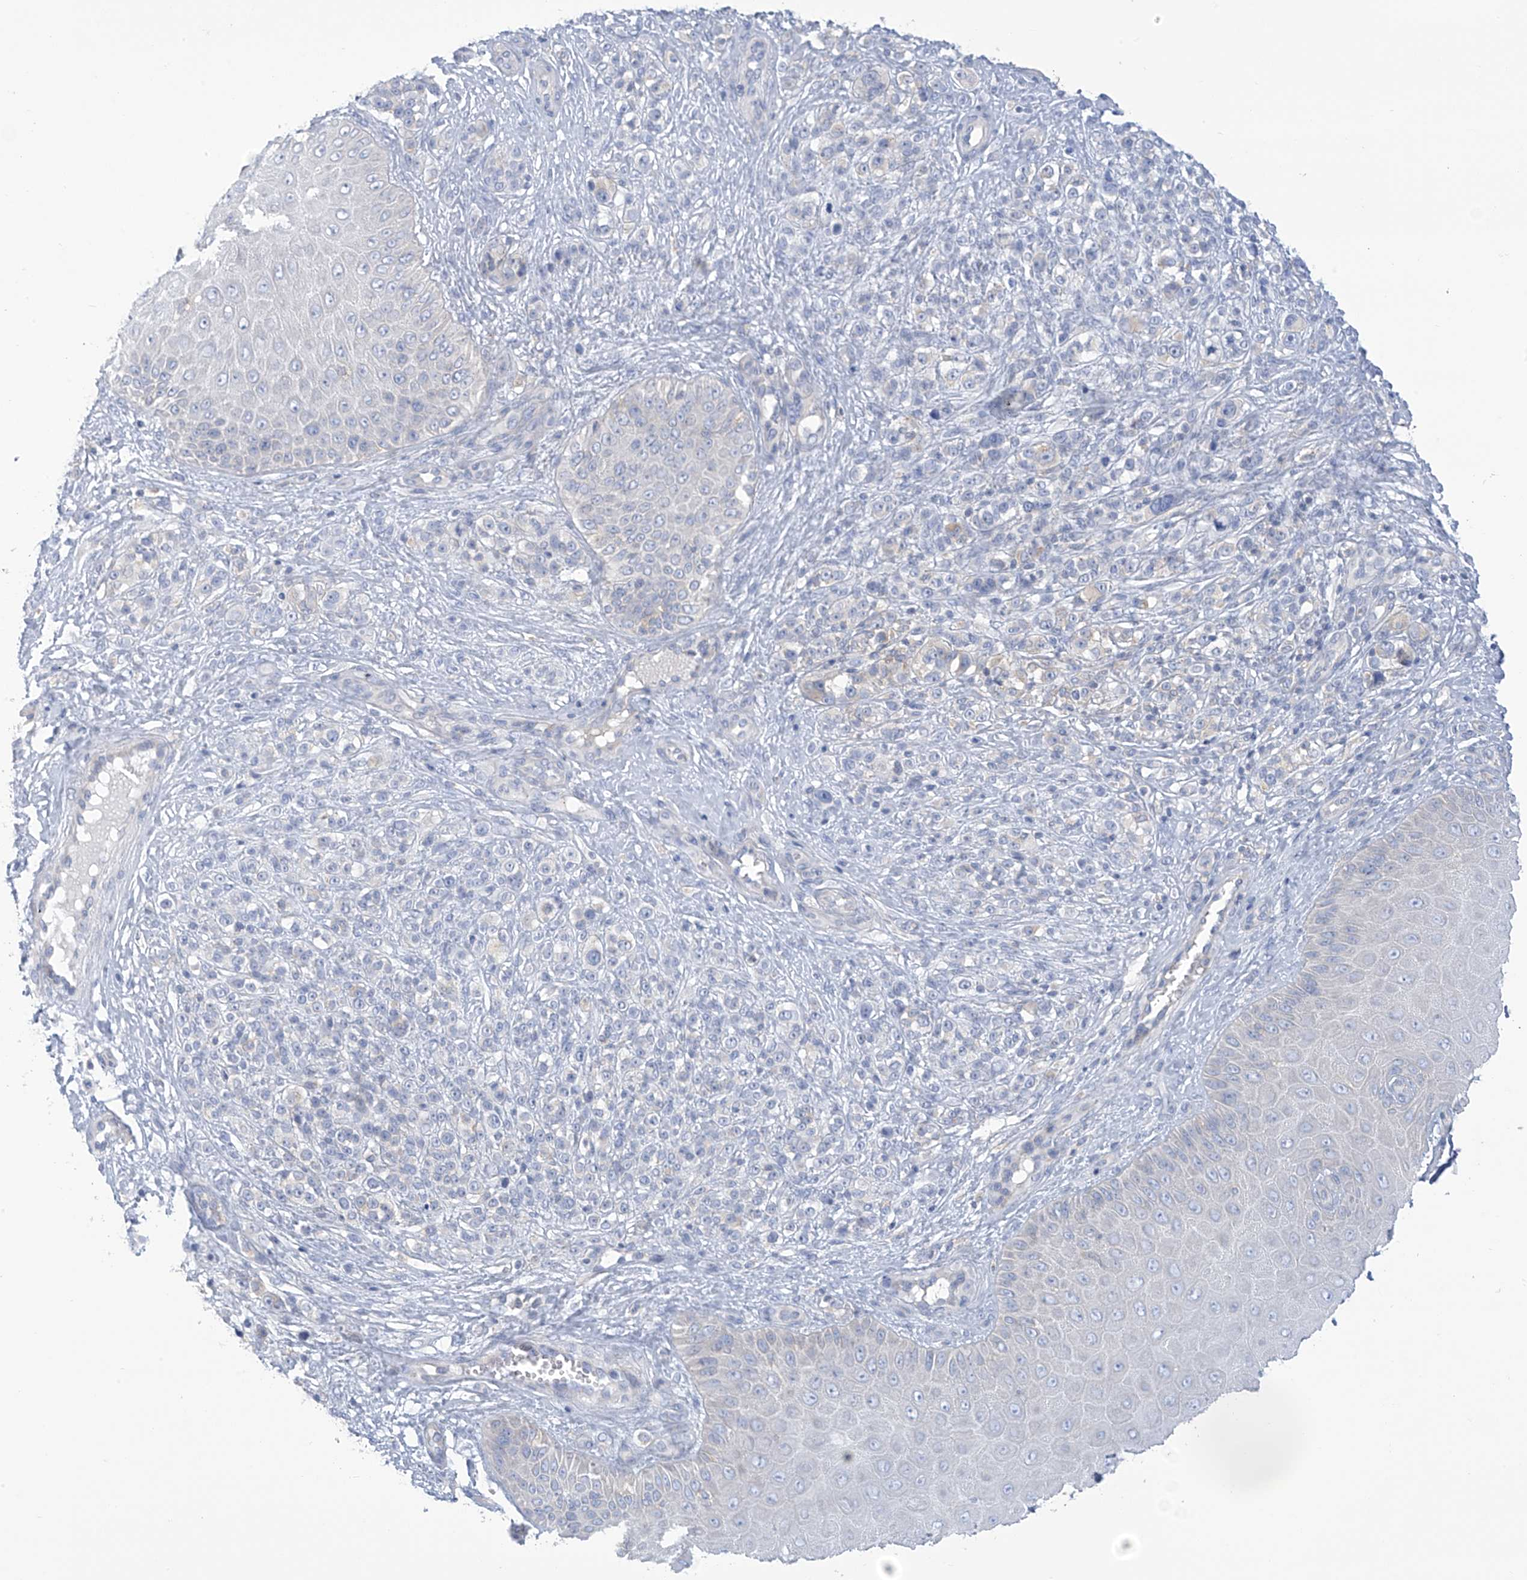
{"staining": {"intensity": "negative", "quantity": "none", "location": "none"}, "tissue": "melanoma", "cell_type": "Tumor cells", "image_type": "cancer", "snomed": [{"axis": "morphology", "description": "Malignant melanoma, NOS"}, {"axis": "topography", "description": "Skin"}], "caption": "This is a histopathology image of IHC staining of melanoma, which shows no positivity in tumor cells.", "gene": "SLC6A12", "patient": {"sex": "female", "age": 55}}